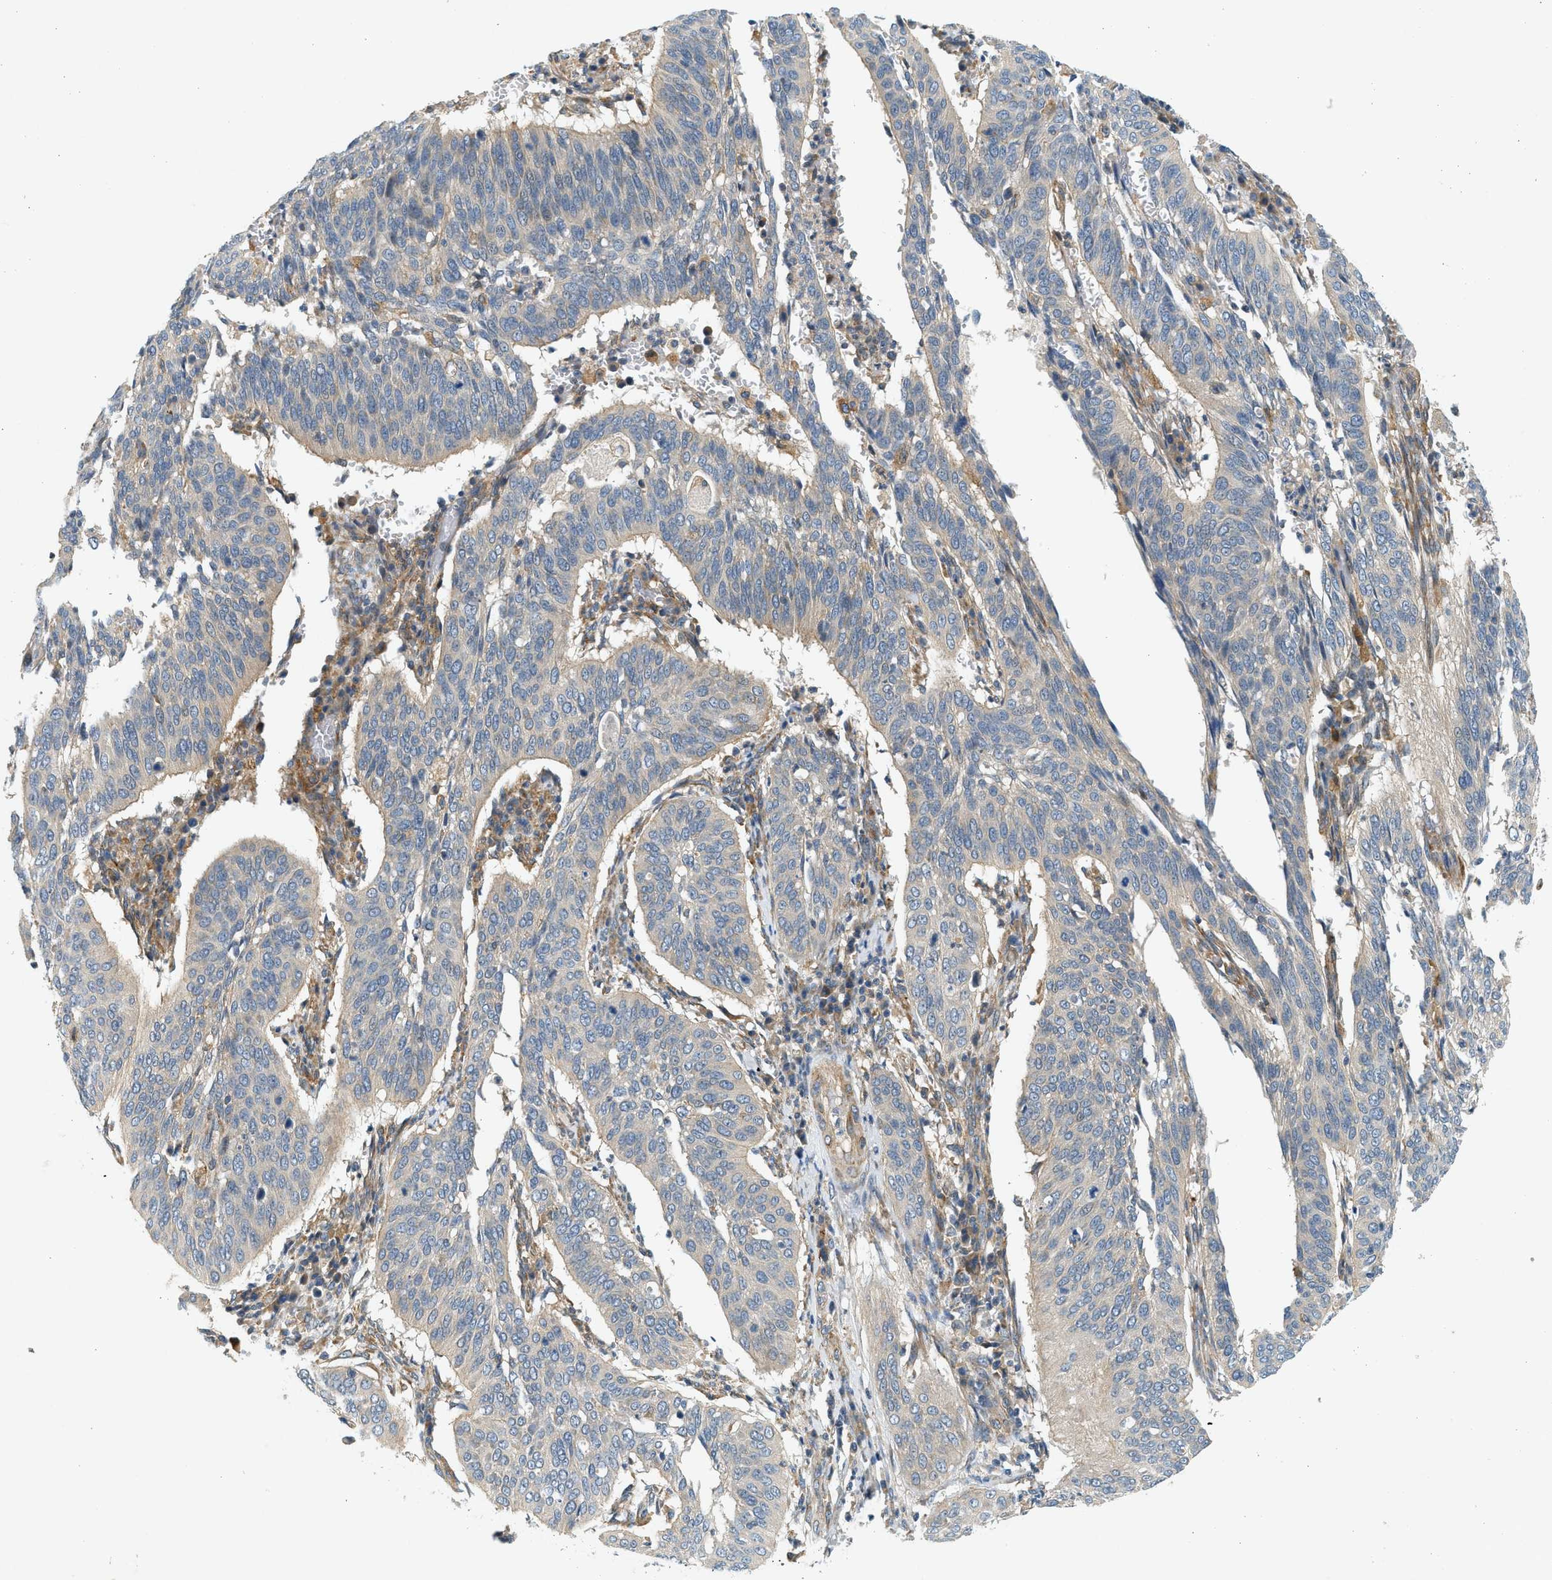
{"staining": {"intensity": "weak", "quantity": "25%-75%", "location": "cytoplasmic/membranous"}, "tissue": "cervical cancer", "cell_type": "Tumor cells", "image_type": "cancer", "snomed": [{"axis": "morphology", "description": "Normal tissue, NOS"}, {"axis": "morphology", "description": "Squamous cell carcinoma, NOS"}, {"axis": "topography", "description": "Cervix"}], "caption": "A low amount of weak cytoplasmic/membranous expression is appreciated in approximately 25%-75% of tumor cells in squamous cell carcinoma (cervical) tissue.", "gene": "KDELR2", "patient": {"sex": "female", "age": 39}}